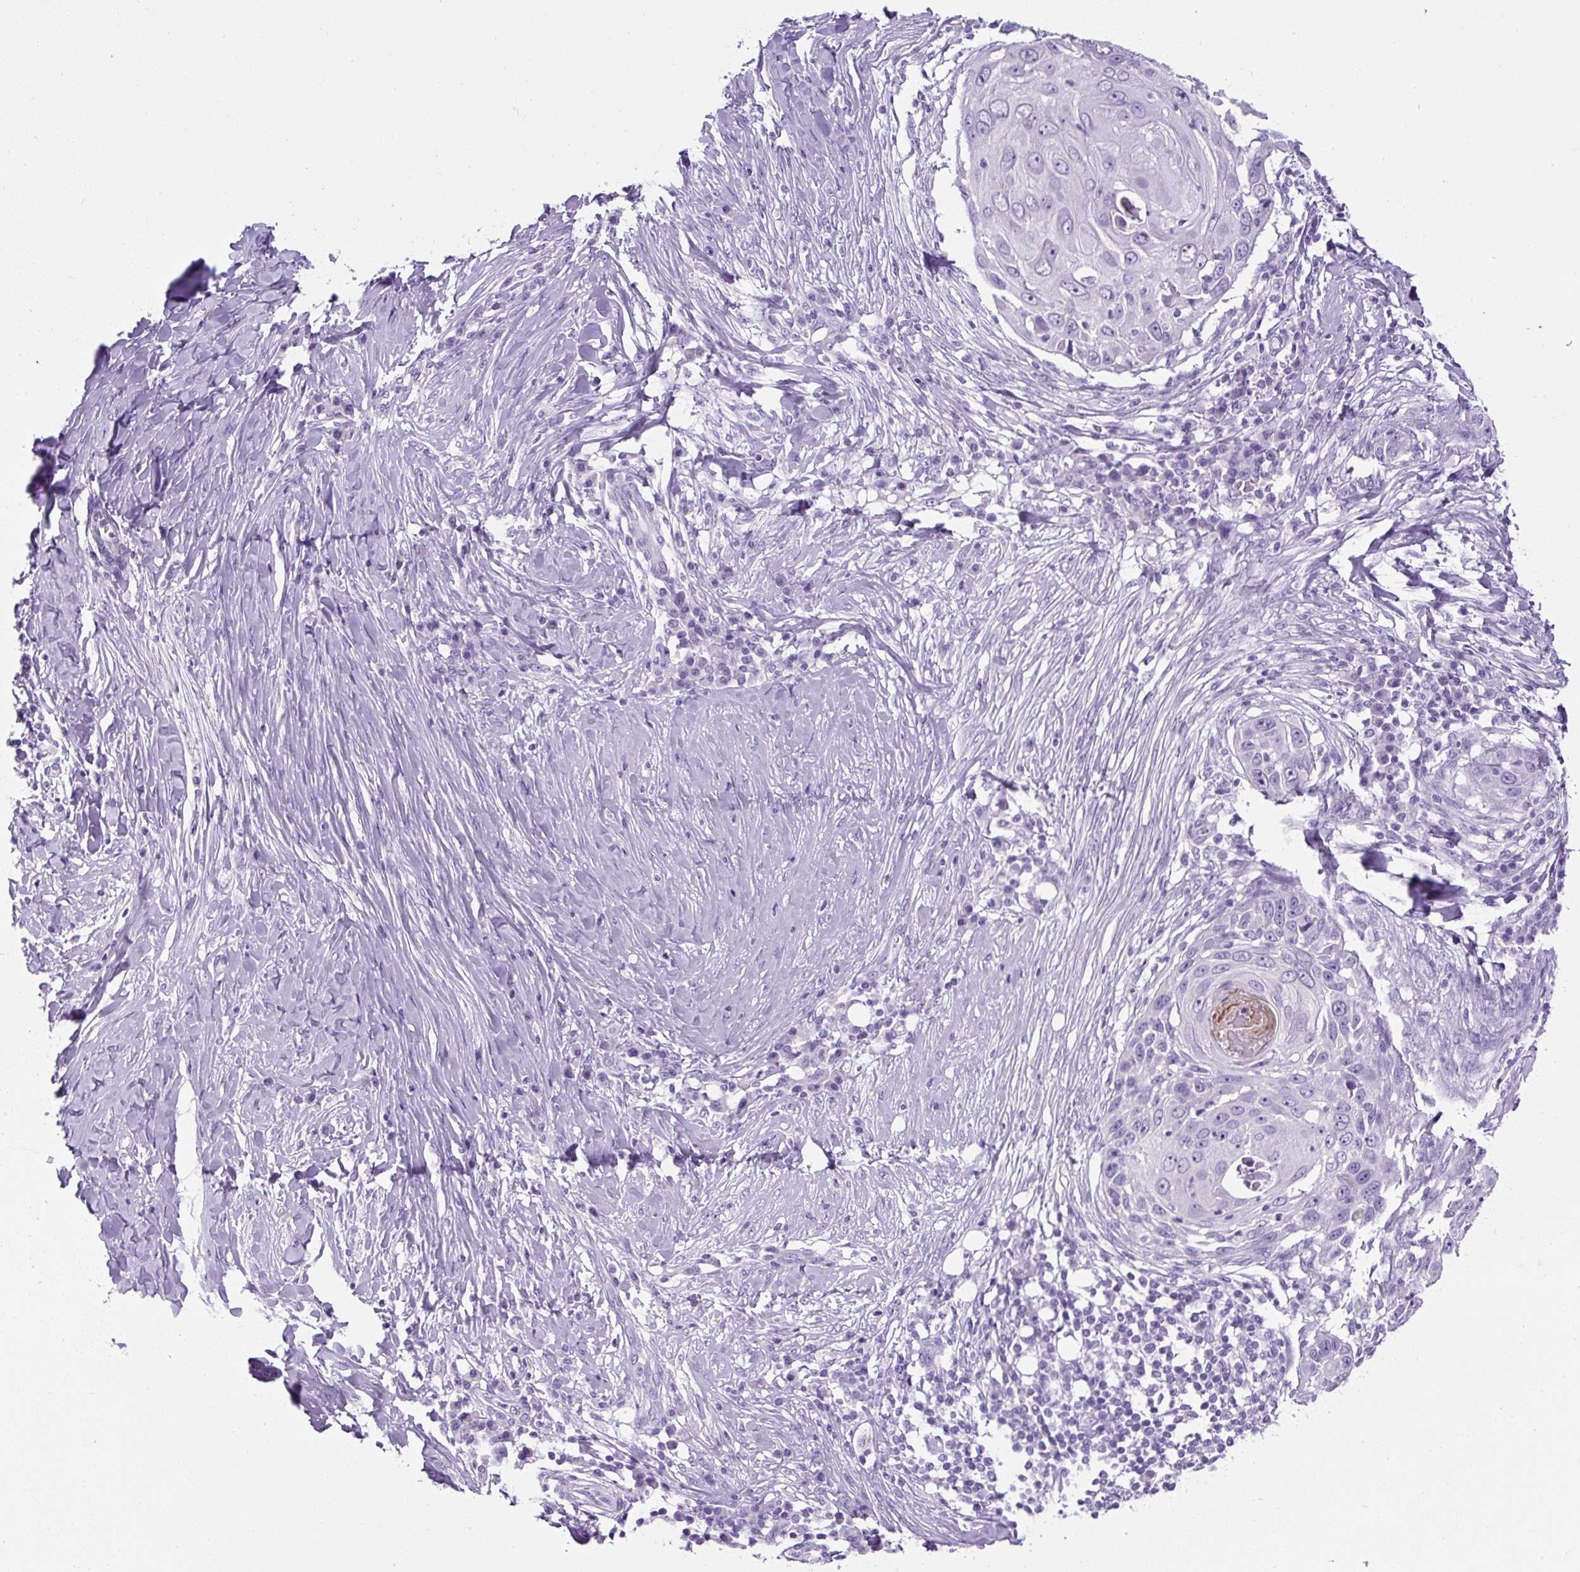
{"staining": {"intensity": "negative", "quantity": "none", "location": "none"}, "tissue": "skin cancer", "cell_type": "Tumor cells", "image_type": "cancer", "snomed": [{"axis": "morphology", "description": "Squamous cell carcinoma, NOS"}, {"axis": "topography", "description": "Skin"}], "caption": "Protein analysis of skin cancer (squamous cell carcinoma) demonstrates no significant expression in tumor cells.", "gene": "C2CD4C", "patient": {"sex": "female", "age": 44}}